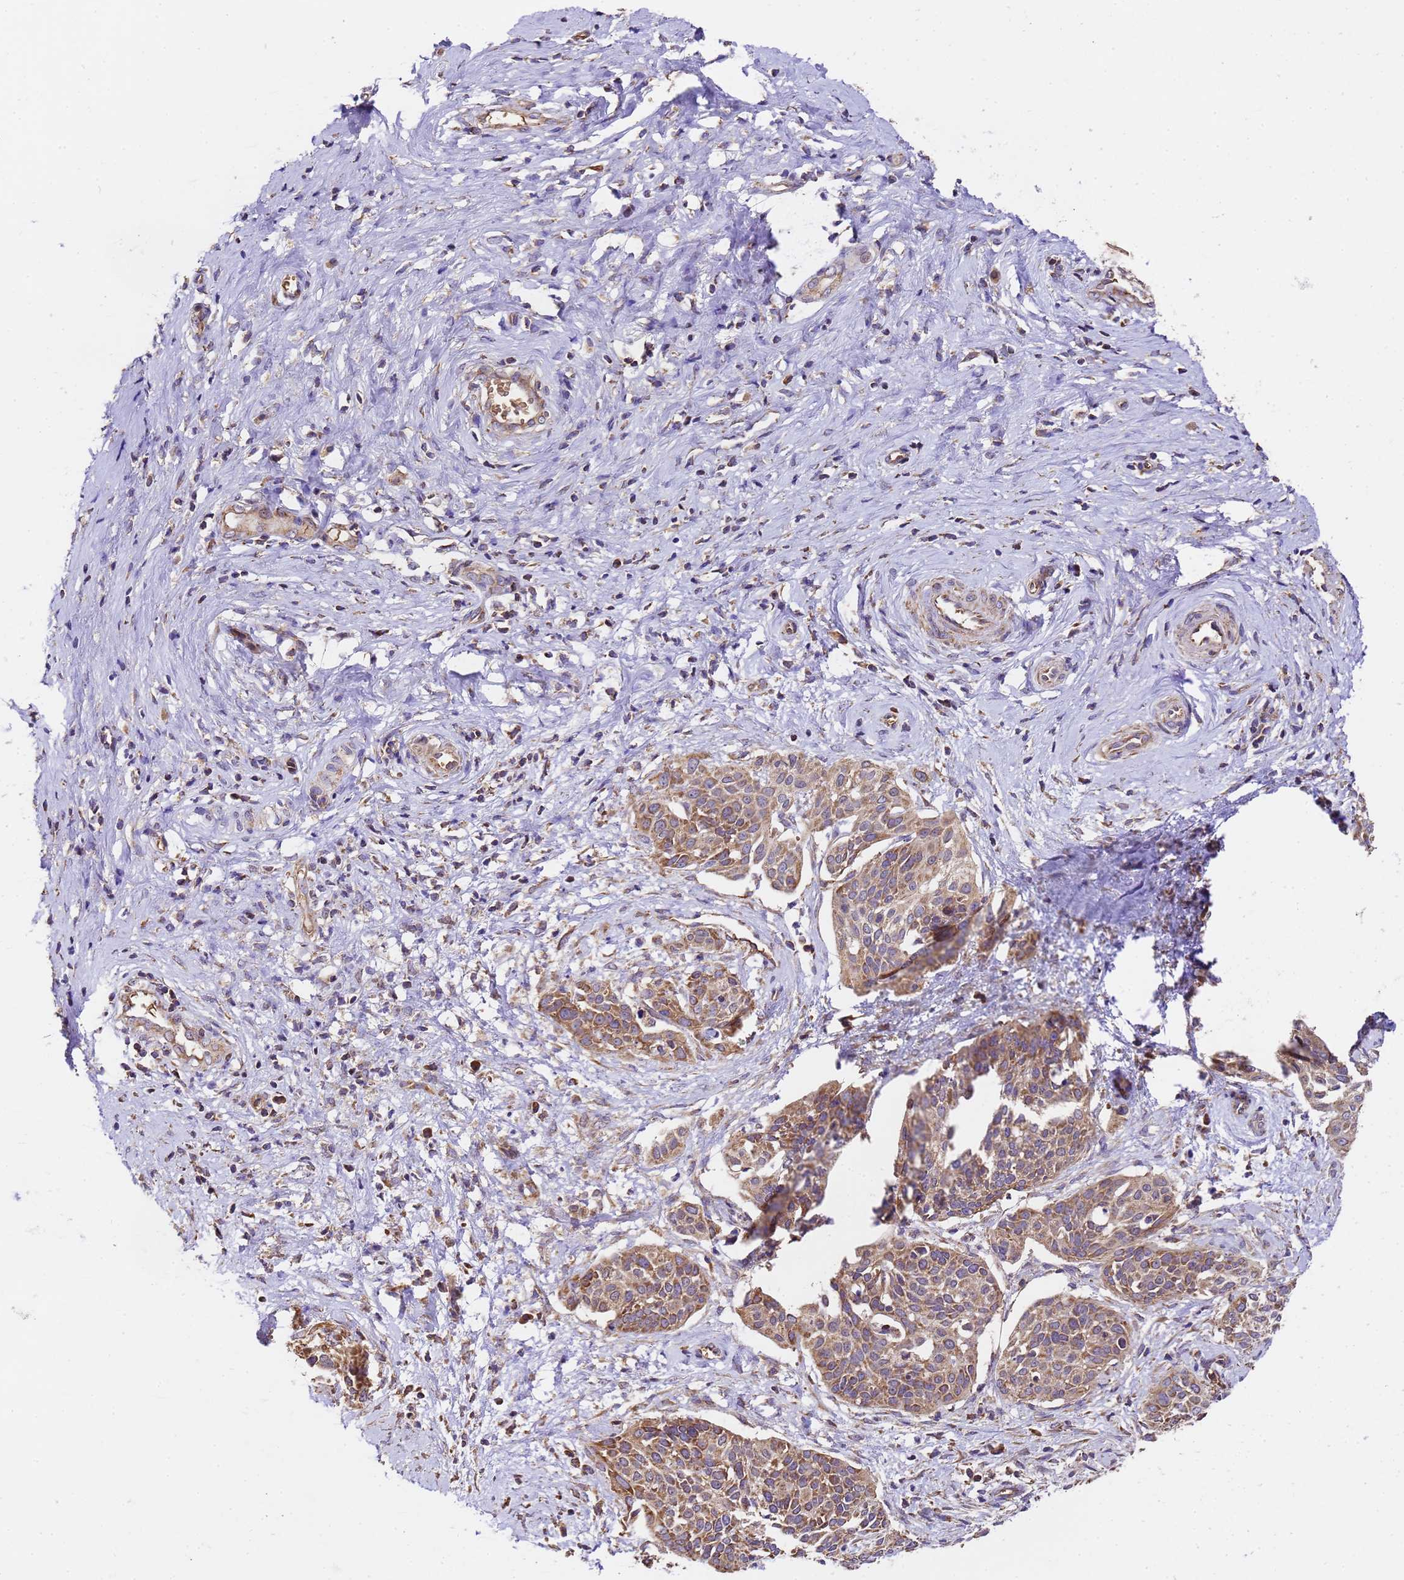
{"staining": {"intensity": "moderate", "quantity": ">75%", "location": "cytoplasmic/membranous"}, "tissue": "cervical cancer", "cell_type": "Tumor cells", "image_type": "cancer", "snomed": [{"axis": "morphology", "description": "Squamous cell carcinoma, NOS"}, {"axis": "topography", "description": "Cervix"}], "caption": "Tumor cells show moderate cytoplasmic/membranous staining in approximately >75% of cells in cervical squamous cell carcinoma.", "gene": "LRRIQ1", "patient": {"sex": "female", "age": 44}}